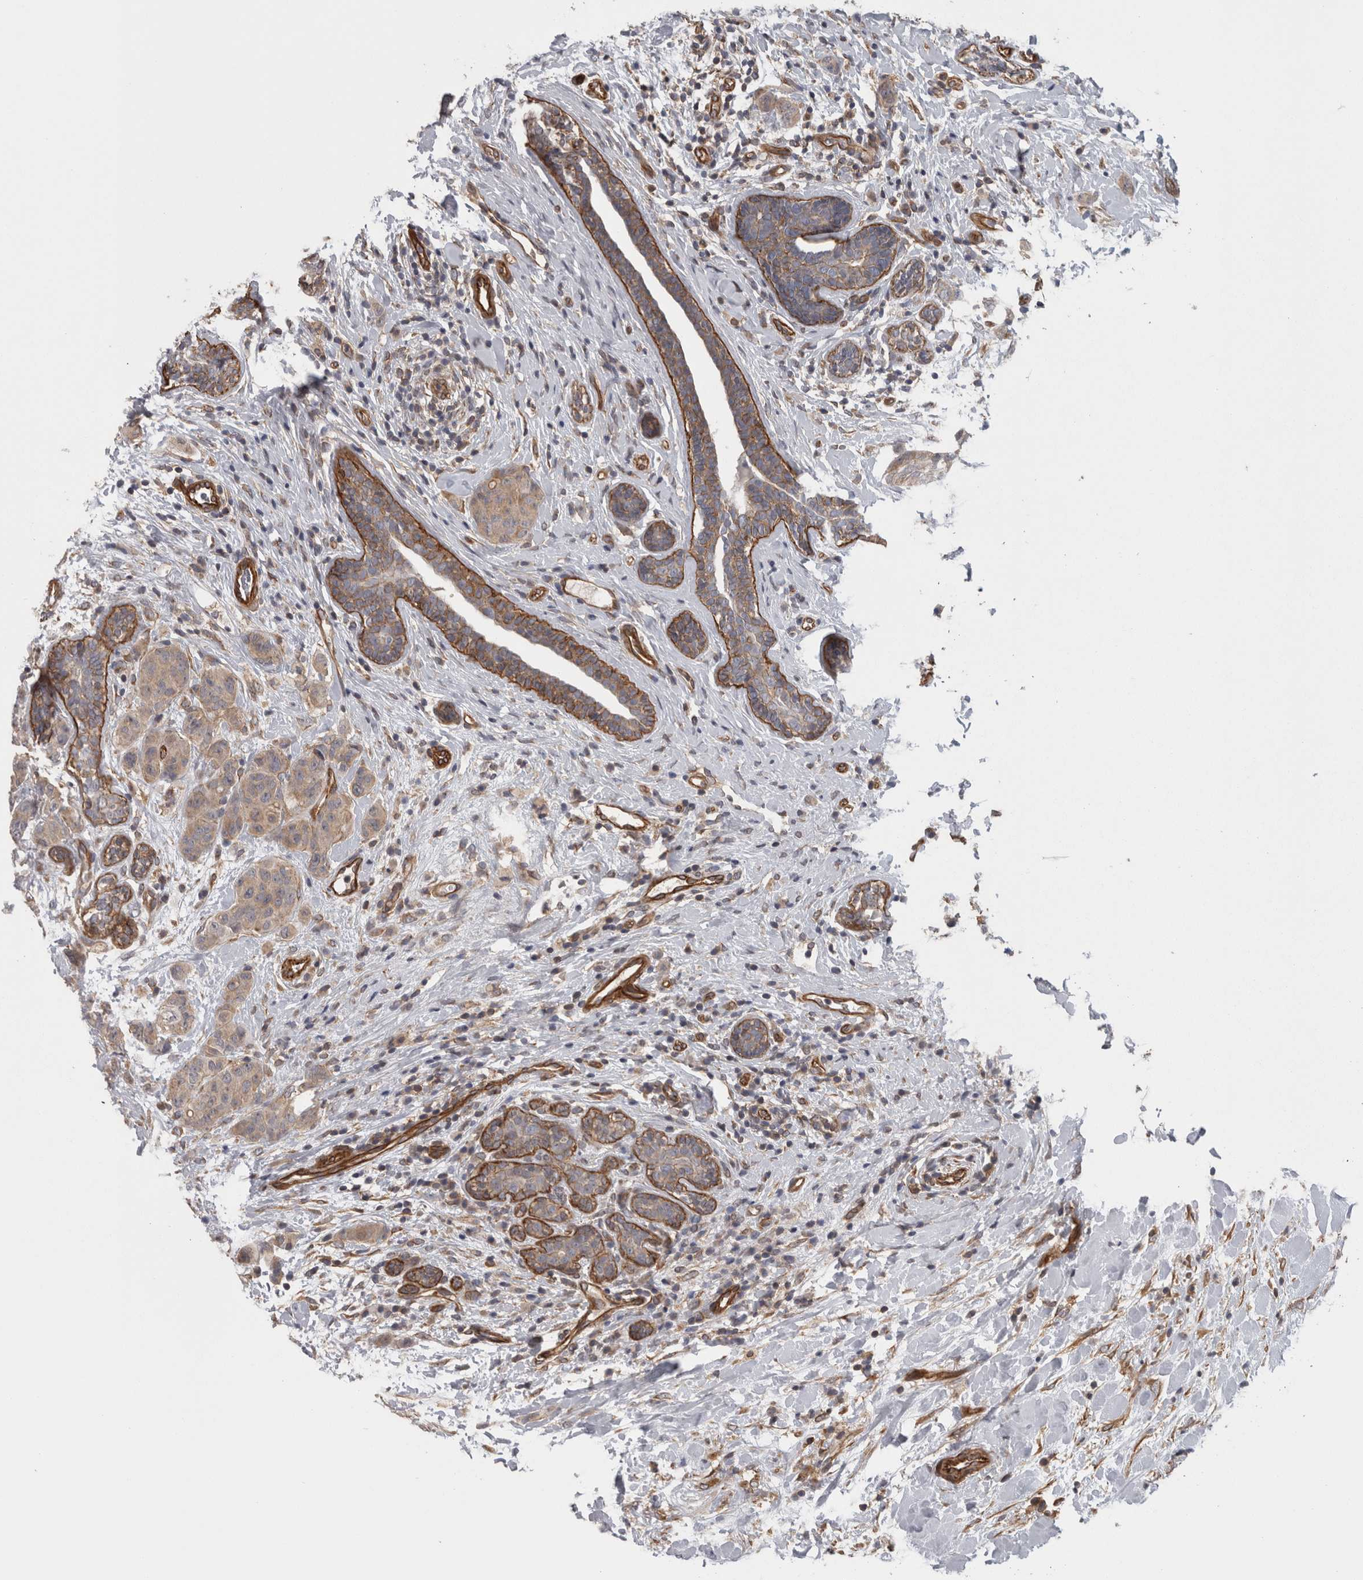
{"staining": {"intensity": "weak", "quantity": "25%-75%", "location": "cytoplasmic/membranous"}, "tissue": "breast cancer", "cell_type": "Tumor cells", "image_type": "cancer", "snomed": [{"axis": "morphology", "description": "Normal tissue, NOS"}, {"axis": "morphology", "description": "Duct carcinoma"}, {"axis": "topography", "description": "Breast"}], "caption": "Protein staining of breast cancer tissue reveals weak cytoplasmic/membranous expression in about 25%-75% of tumor cells.", "gene": "RMDN1", "patient": {"sex": "female", "age": 40}}